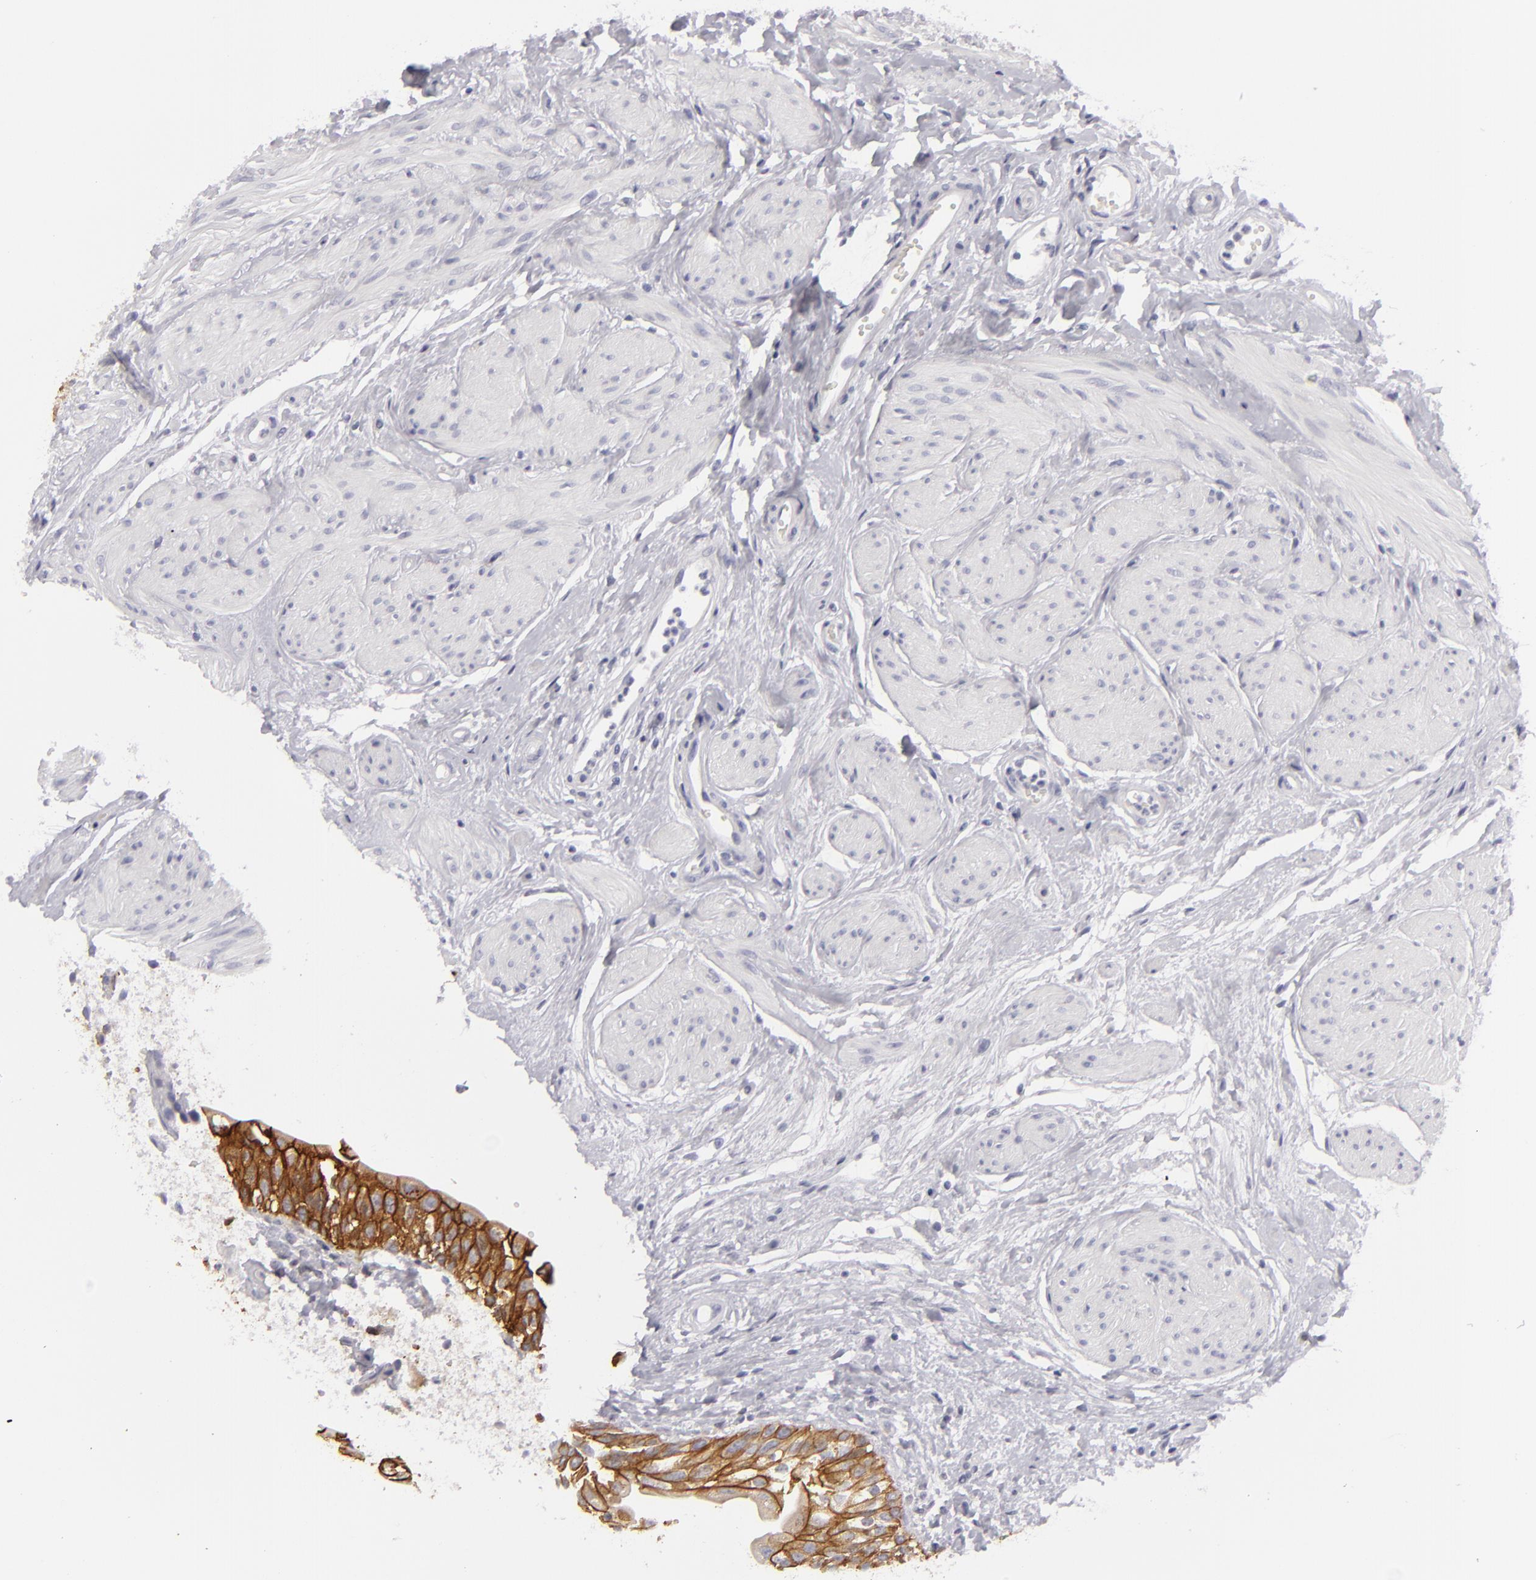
{"staining": {"intensity": "strong", "quantity": ">75%", "location": "cytoplasmic/membranous"}, "tissue": "urinary bladder", "cell_type": "Urothelial cells", "image_type": "normal", "snomed": [{"axis": "morphology", "description": "Normal tissue, NOS"}, {"axis": "topography", "description": "Urinary bladder"}], "caption": "A high-resolution micrograph shows IHC staining of benign urinary bladder, which exhibits strong cytoplasmic/membranous positivity in about >75% of urothelial cells.", "gene": "JUP", "patient": {"sex": "female", "age": 55}}